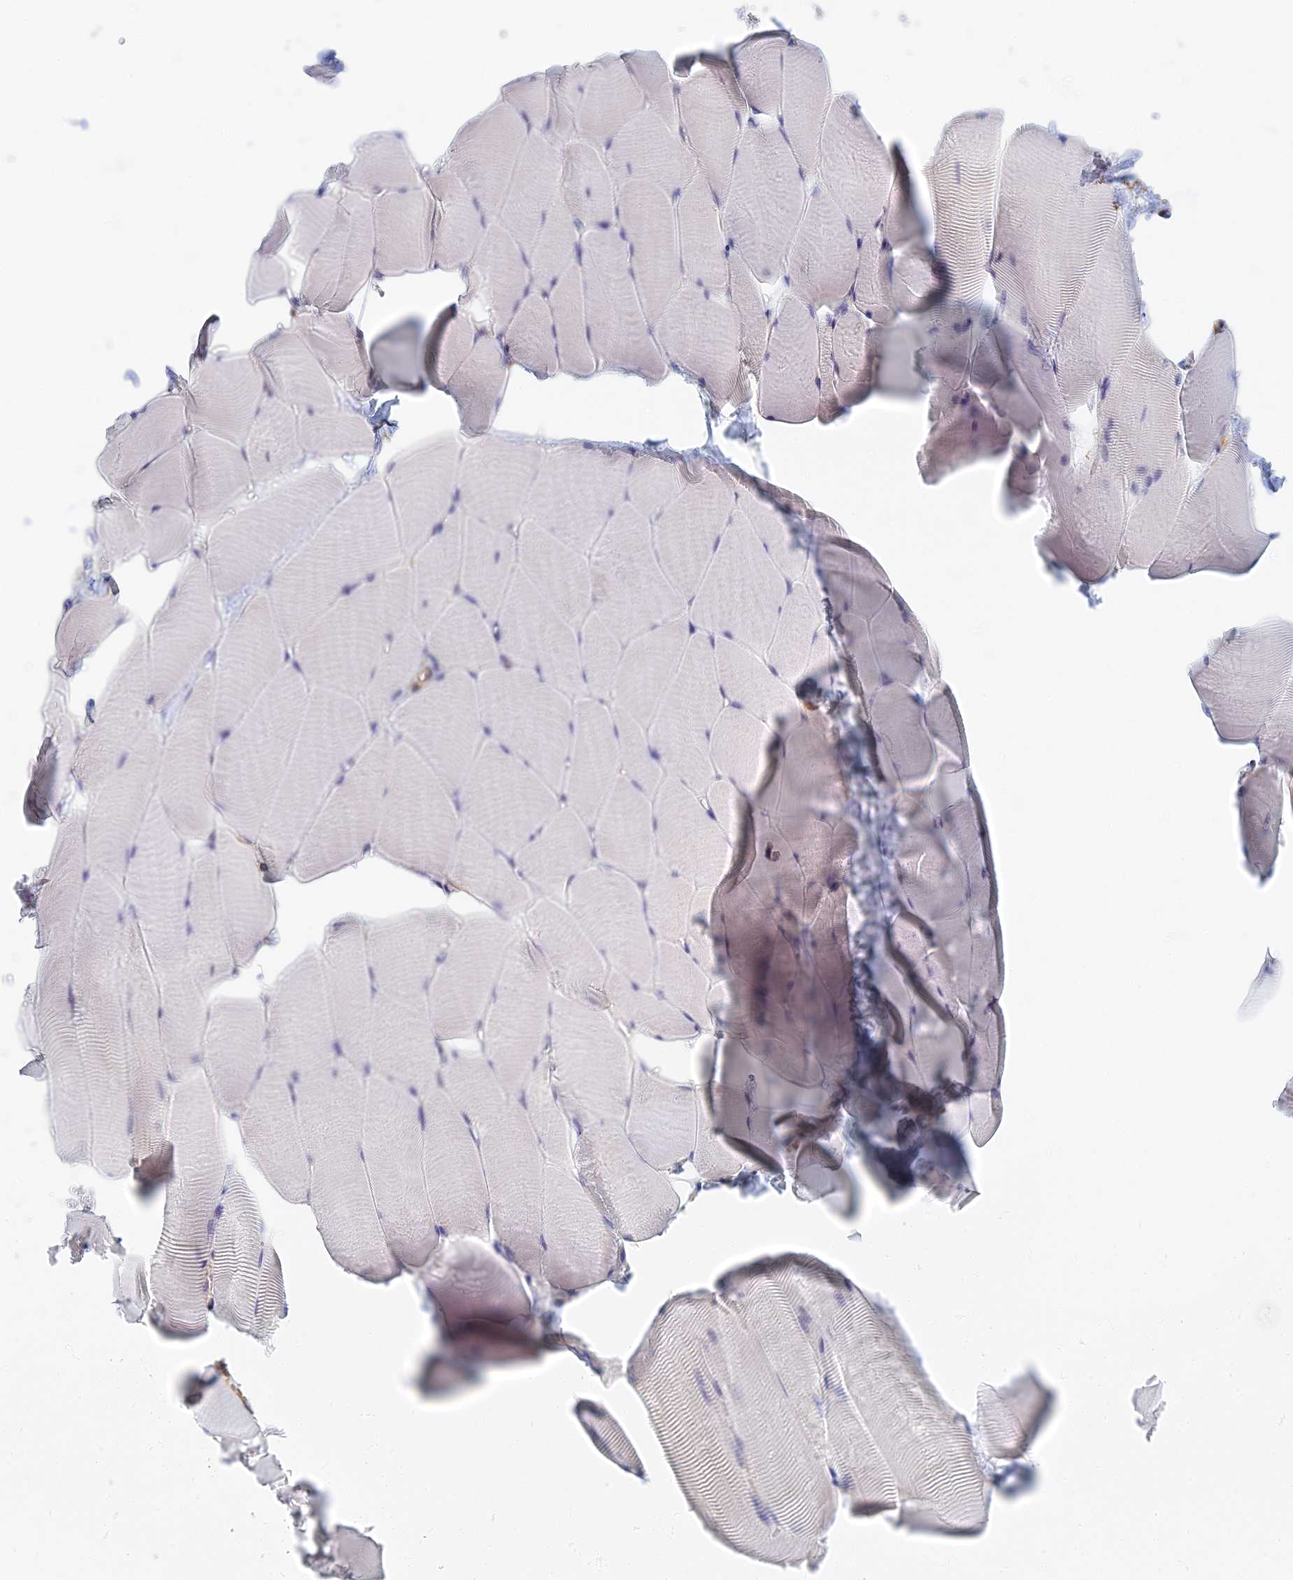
{"staining": {"intensity": "negative", "quantity": "none", "location": "none"}, "tissue": "skeletal muscle", "cell_type": "Myocytes", "image_type": "normal", "snomed": [{"axis": "morphology", "description": "Normal tissue, NOS"}, {"axis": "topography", "description": "Skeletal muscle"}], "caption": "Immunohistochemical staining of unremarkable human skeletal muscle exhibits no significant expression in myocytes.", "gene": "RMC1", "patient": {"sex": "male", "age": 25}}